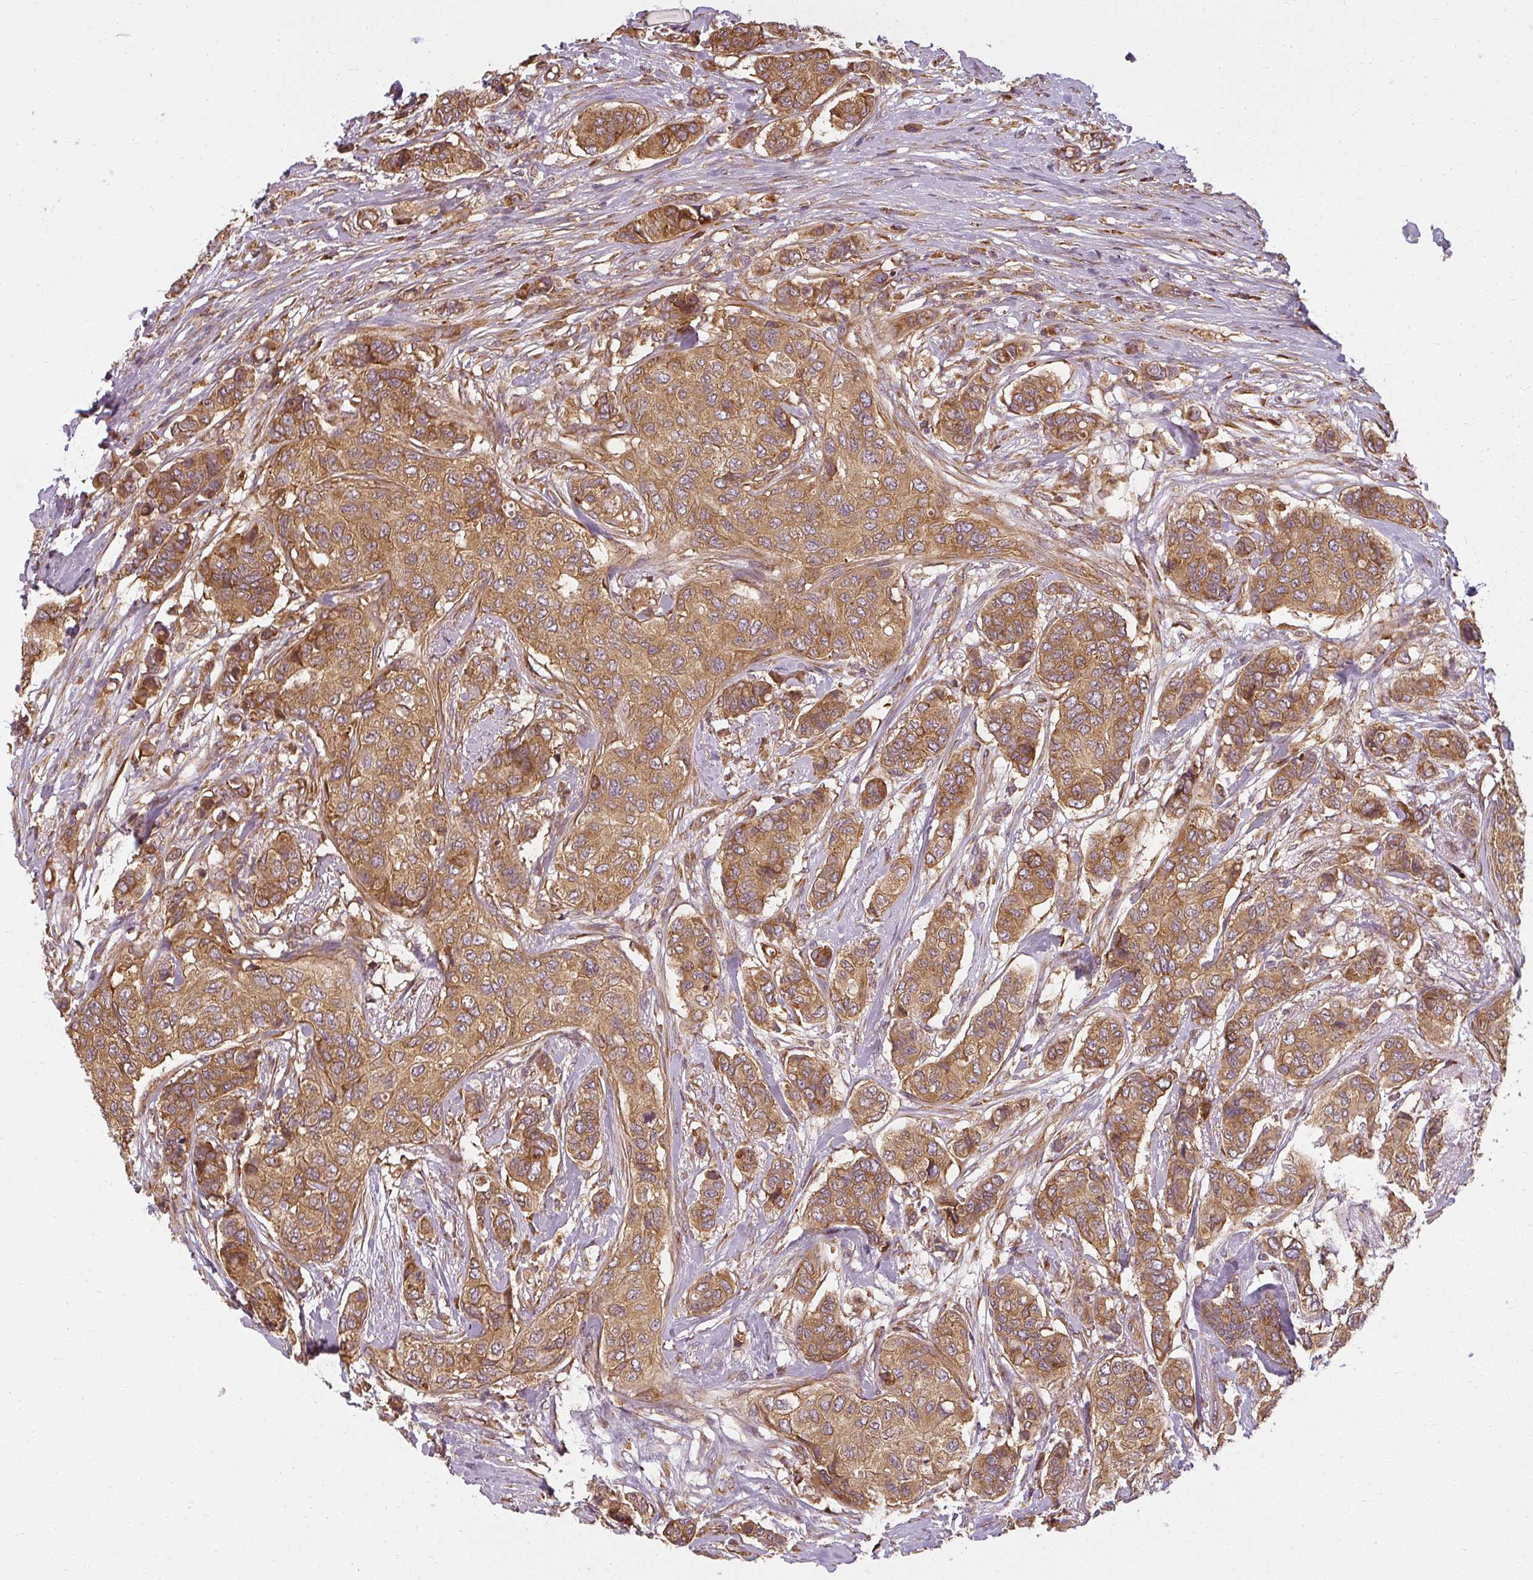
{"staining": {"intensity": "strong", "quantity": ">75%", "location": "cytoplasmic/membranous"}, "tissue": "breast cancer", "cell_type": "Tumor cells", "image_type": "cancer", "snomed": [{"axis": "morphology", "description": "Lobular carcinoma"}, {"axis": "topography", "description": "Breast"}], "caption": "The micrograph exhibits staining of breast cancer, revealing strong cytoplasmic/membranous protein staining (brown color) within tumor cells. The protein is stained brown, and the nuclei are stained in blue (DAB (3,3'-diaminobenzidine) IHC with brightfield microscopy, high magnification).", "gene": "RPL24", "patient": {"sex": "female", "age": 51}}